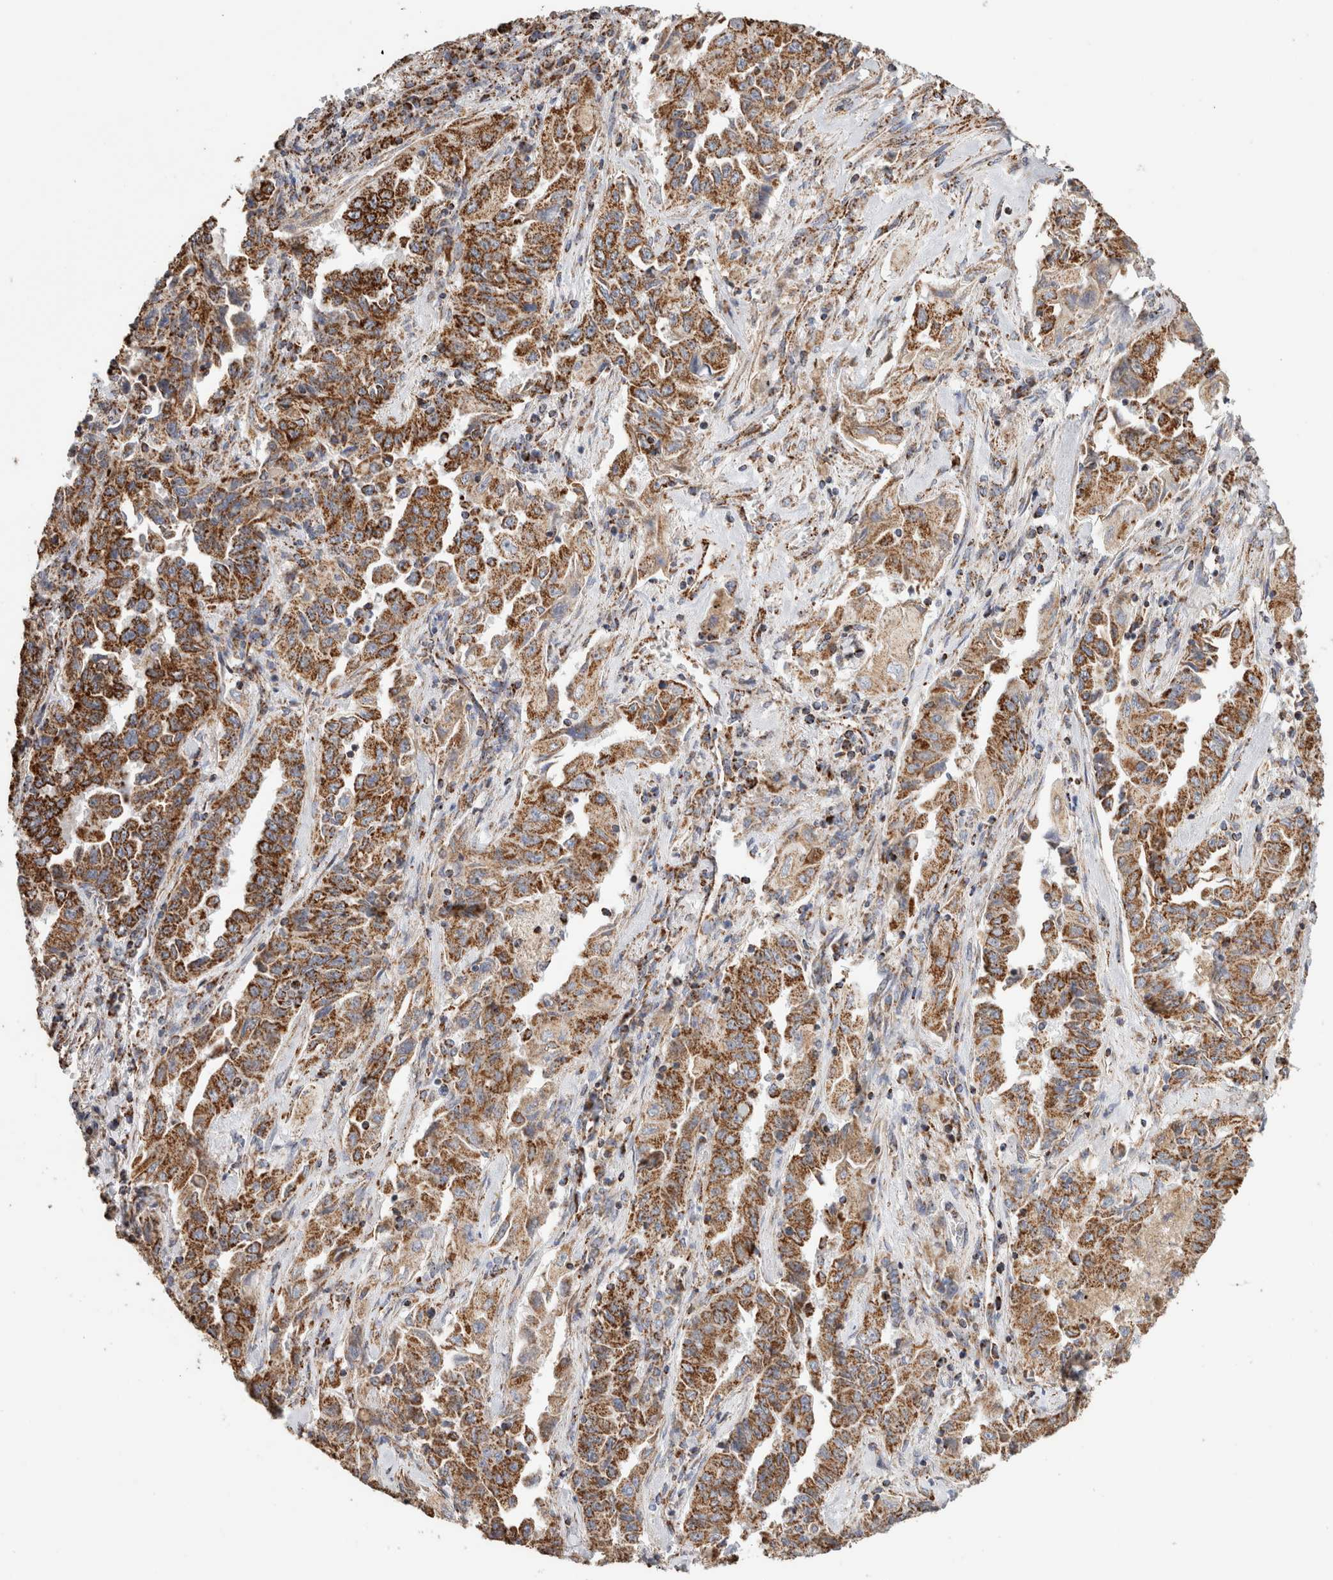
{"staining": {"intensity": "strong", "quantity": ">75%", "location": "cytoplasmic/membranous"}, "tissue": "lung cancer", "cell_type": "Tumor cells", "image_type": "cancer", "snomed": [{"axis": "morphology", "description": "Adenocarcinoma, NOS"}, {"axis": "topography", "description": "Lung"}], "caption": "Strong cytoplasmic/membranous positivity for a protein is present in approximately >75% of tumor cells of lung cancer using immunohistochemistry (IHC).", "gene": "C1QBP", "patient": {"sex": "female", "age": 51}}